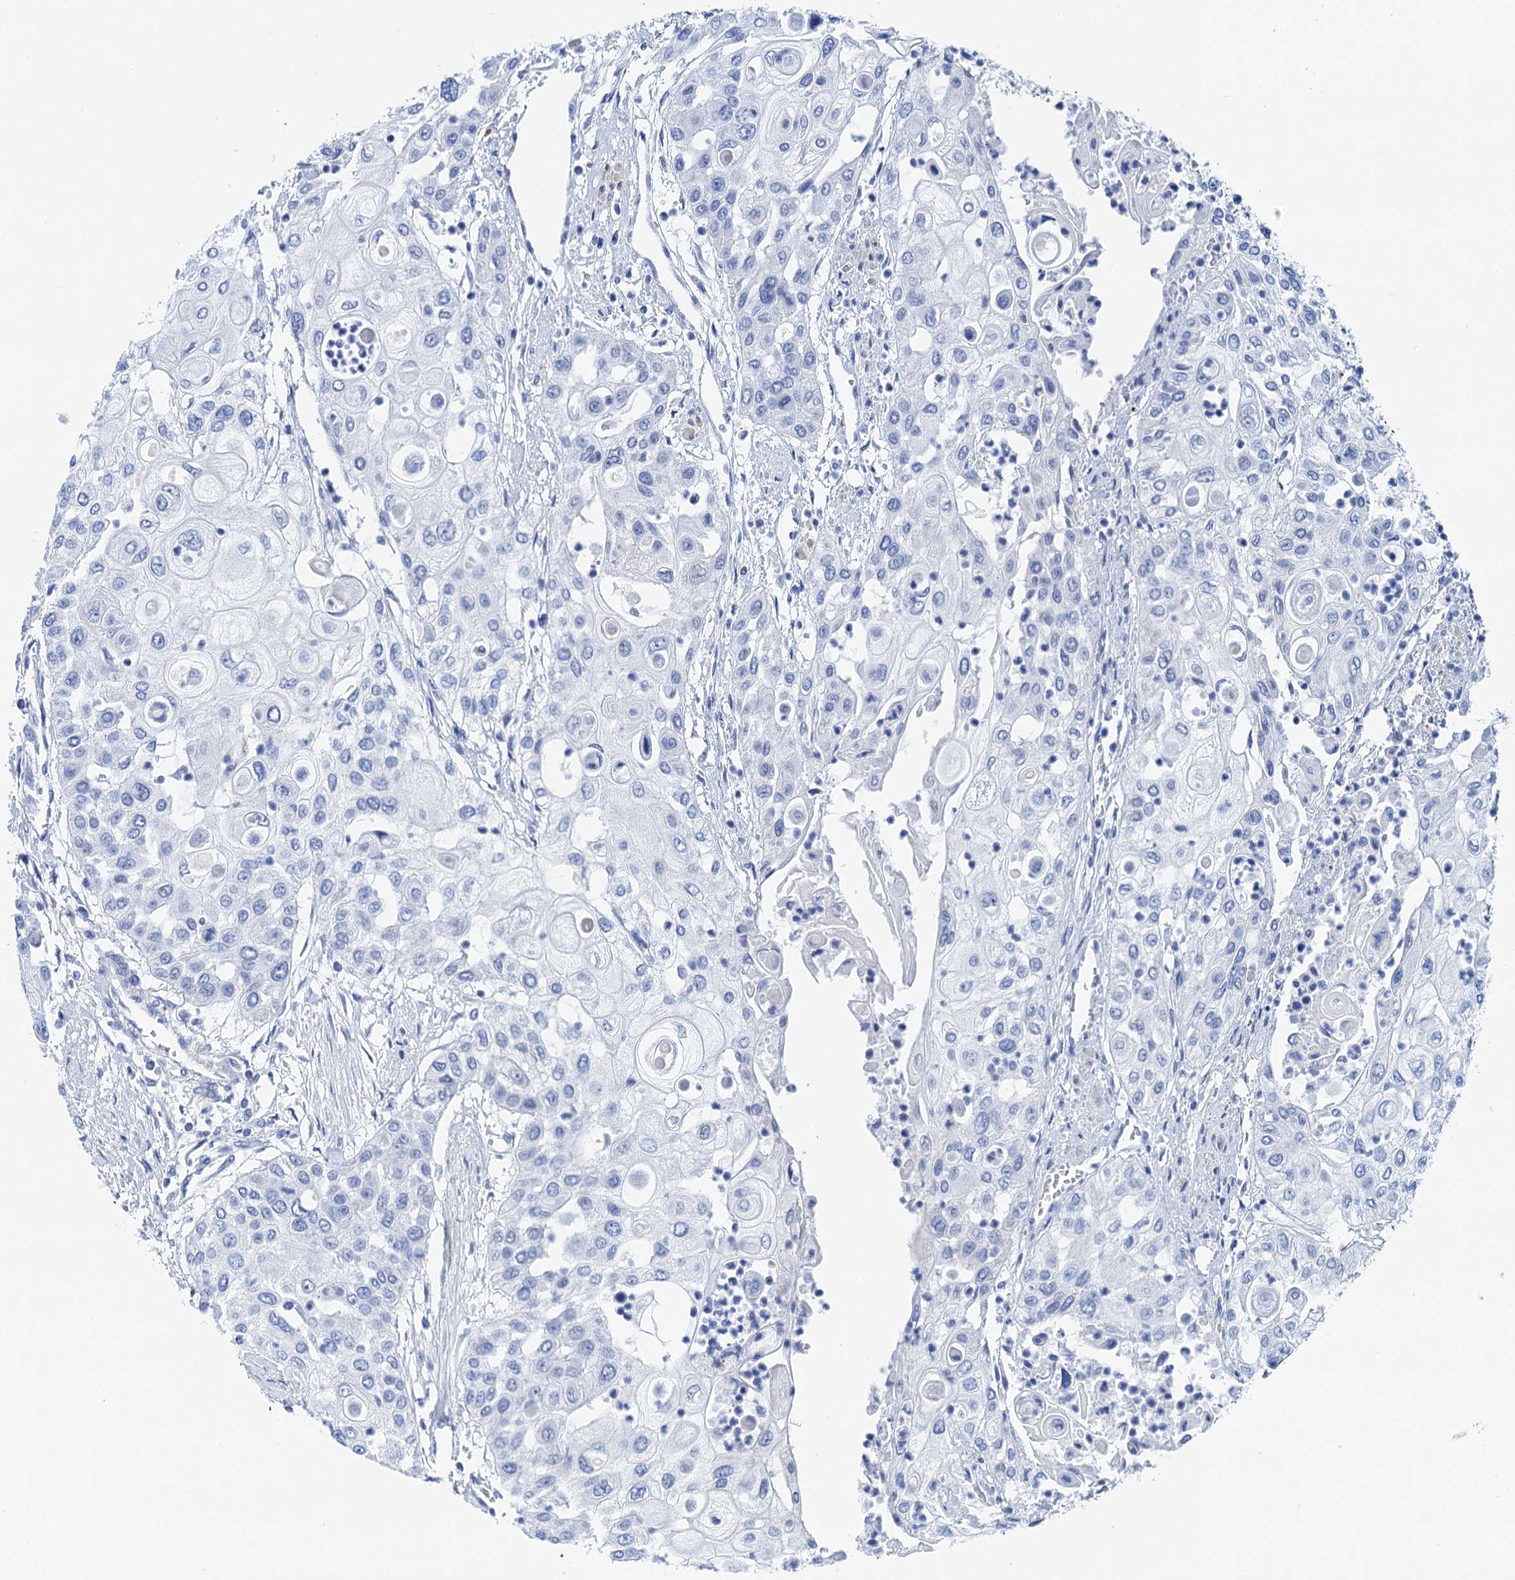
{"staining": {"intensity": "negative", "quantity": "none", "location": "none"}, "tissue": "urothelial cancer", "cell_type": "Tumor cells", "image_type": "cancer", "snomed": [{"axis": "morphology", "description": "Urothelial carcinoma, High grade"}, {"axis": "topography", "description": "Urinary bladder"}], "caption": "Protein analysis of urothelial cancer reveals no significant staining in tumor cells. (DAB immunohistochemistry (IHC) with hematoxylin counter stain).", "gene": "NLRP10", "patient": {"sex": "female", "age": 79}}